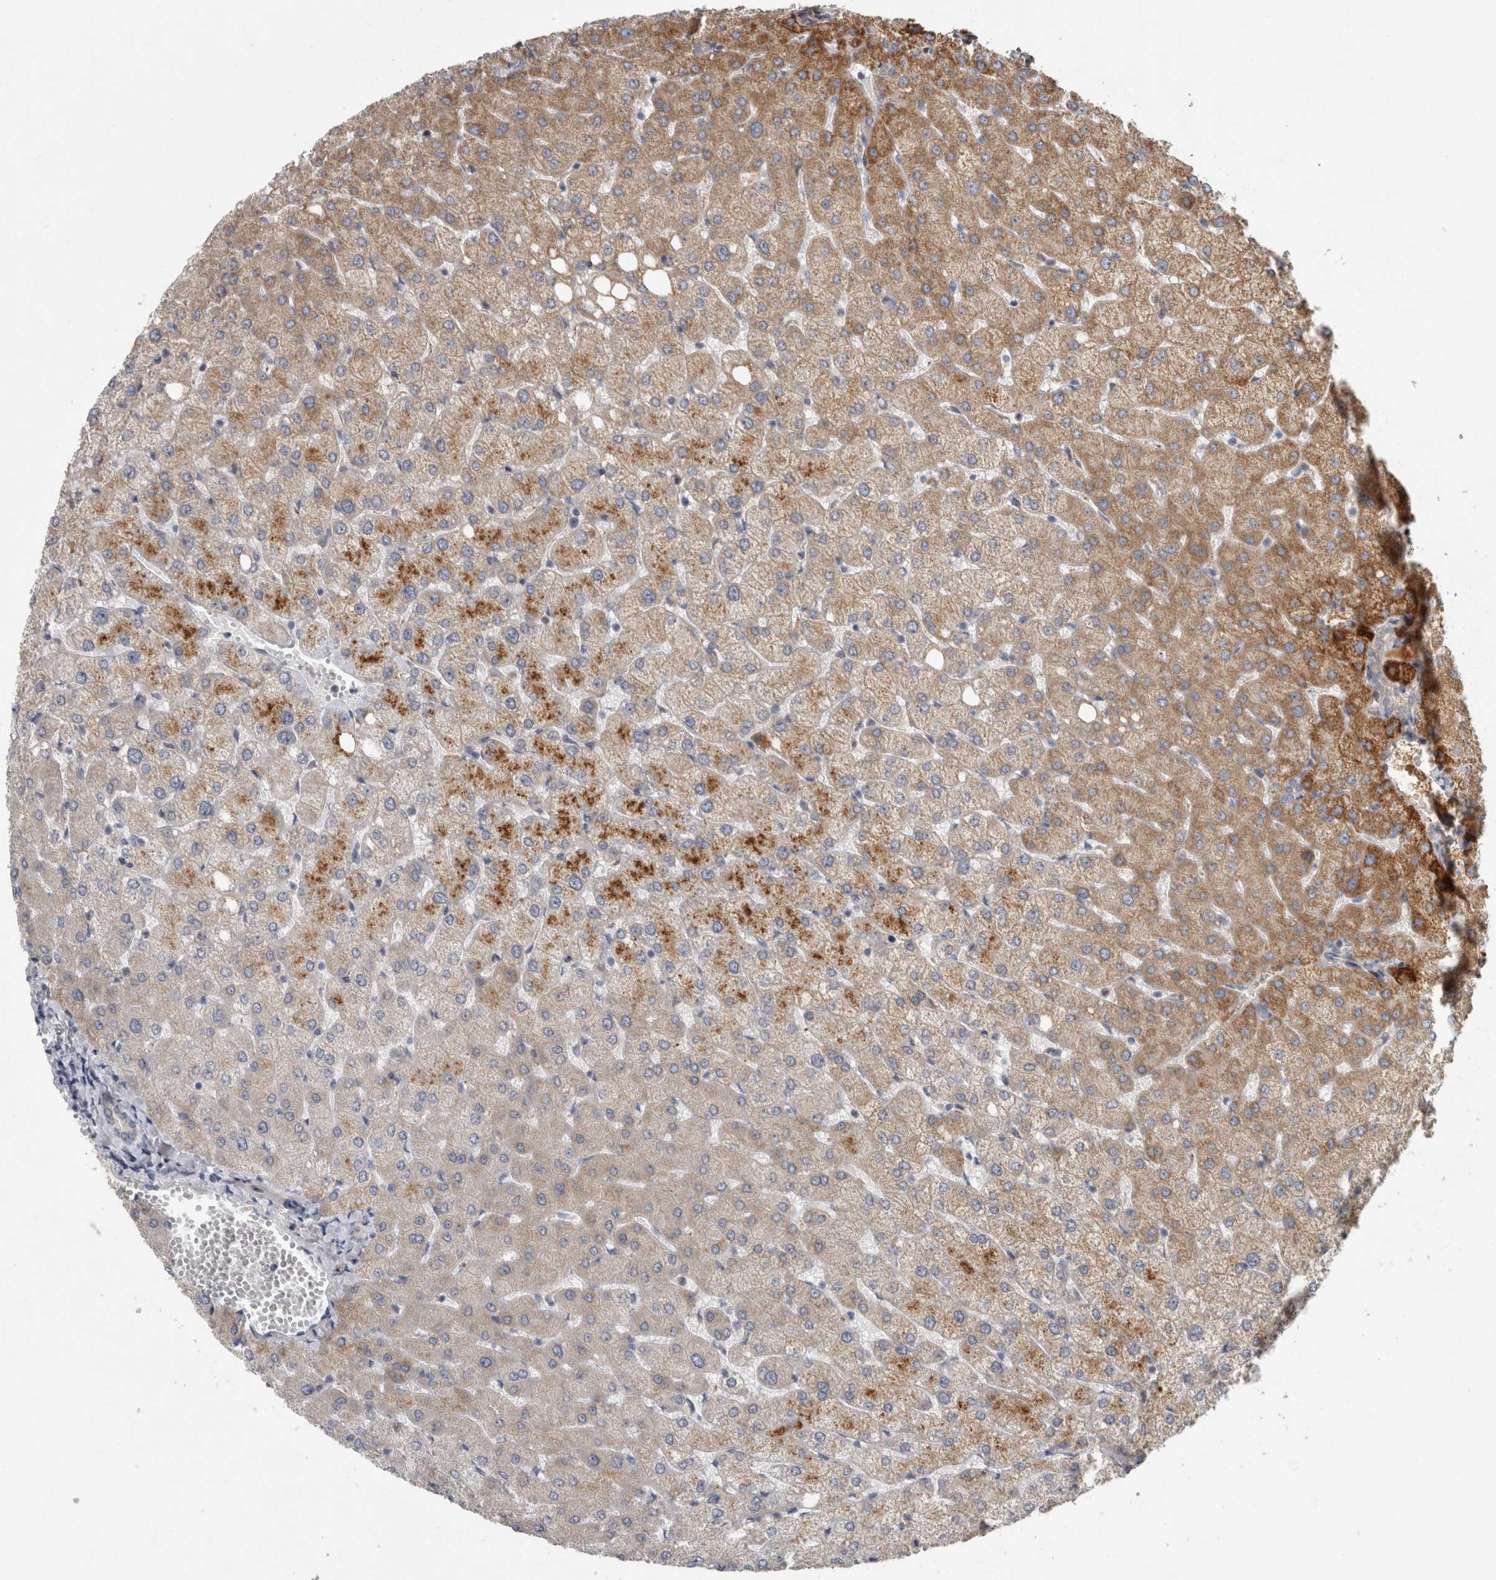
{"staining": {"intensity": "negative", "quantity": "none", "location": "none"}, "tissue": "liver", "cell_type": "Cholangiocytes", "image_type": "normal", "snomed": [{"axis": "morphology", "description": "Normal tissue, NOS"}, {"axis": "topography", "description": "Liver"}], "caption": "Immunohistochemistry photomicrograph of unremarkable human liver stained for a protein (brown), which shows no positivity in cholangiocytes.", "gene": "RBM48", "patient": {"sex": "female", "age": 54}}